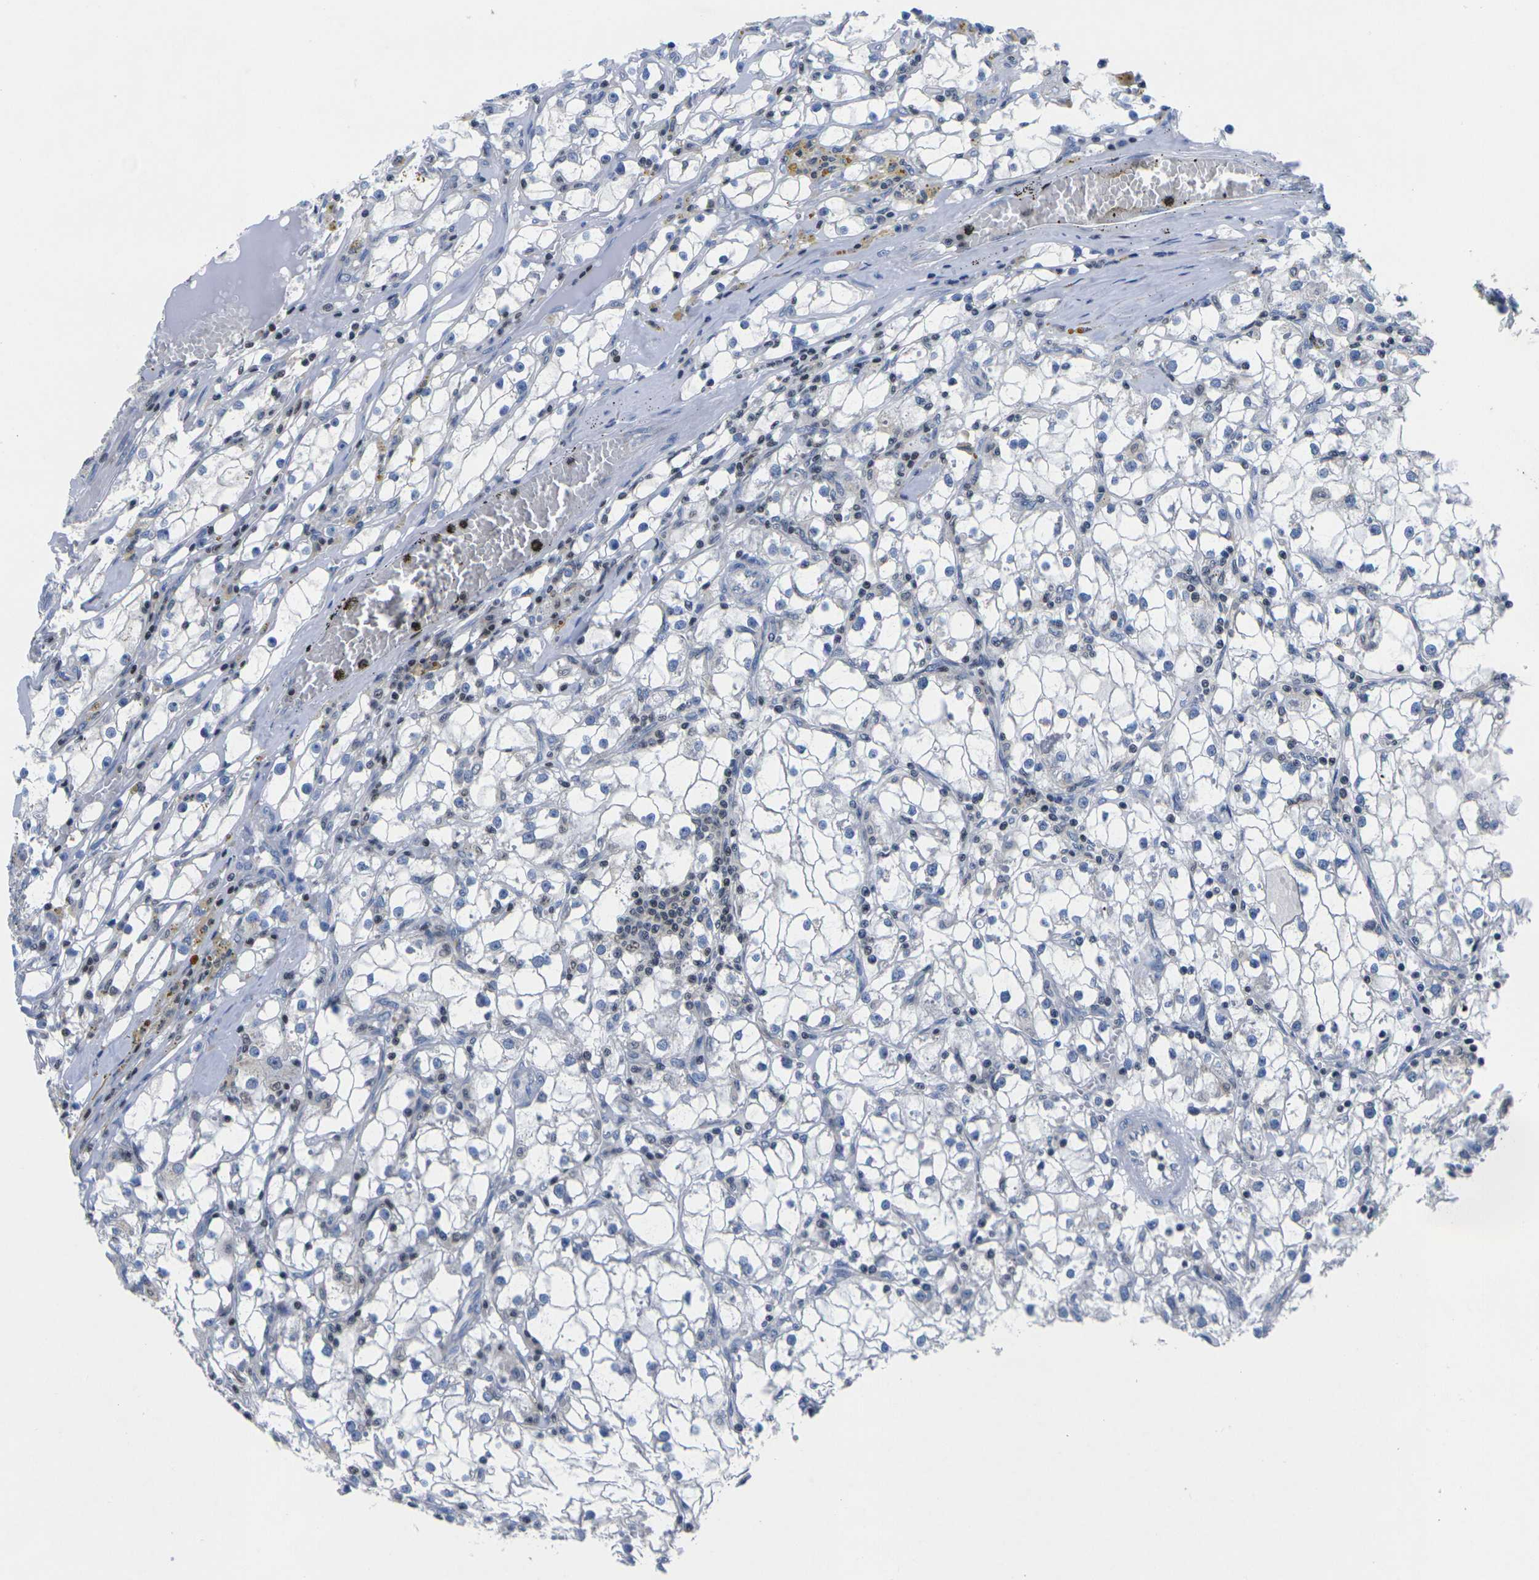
{"staining": {"intensity": "negative", "quantity": "none", "location": "none"}, "tissue": "renal cancer", "cell_type": "Tumor cells", "image_type": "cancer", "snomed": [{"axis": "morphology", "description": "Adenocarcinoma, NOS"}, {"axis": "topography", "description": "Kidney"}], "caption": "IHC of renal cancer (adenocarcinoma) shows no expression in tumor cells.", "gene": "IKZF1", "patient": {"sex": "male", "age": 56}}